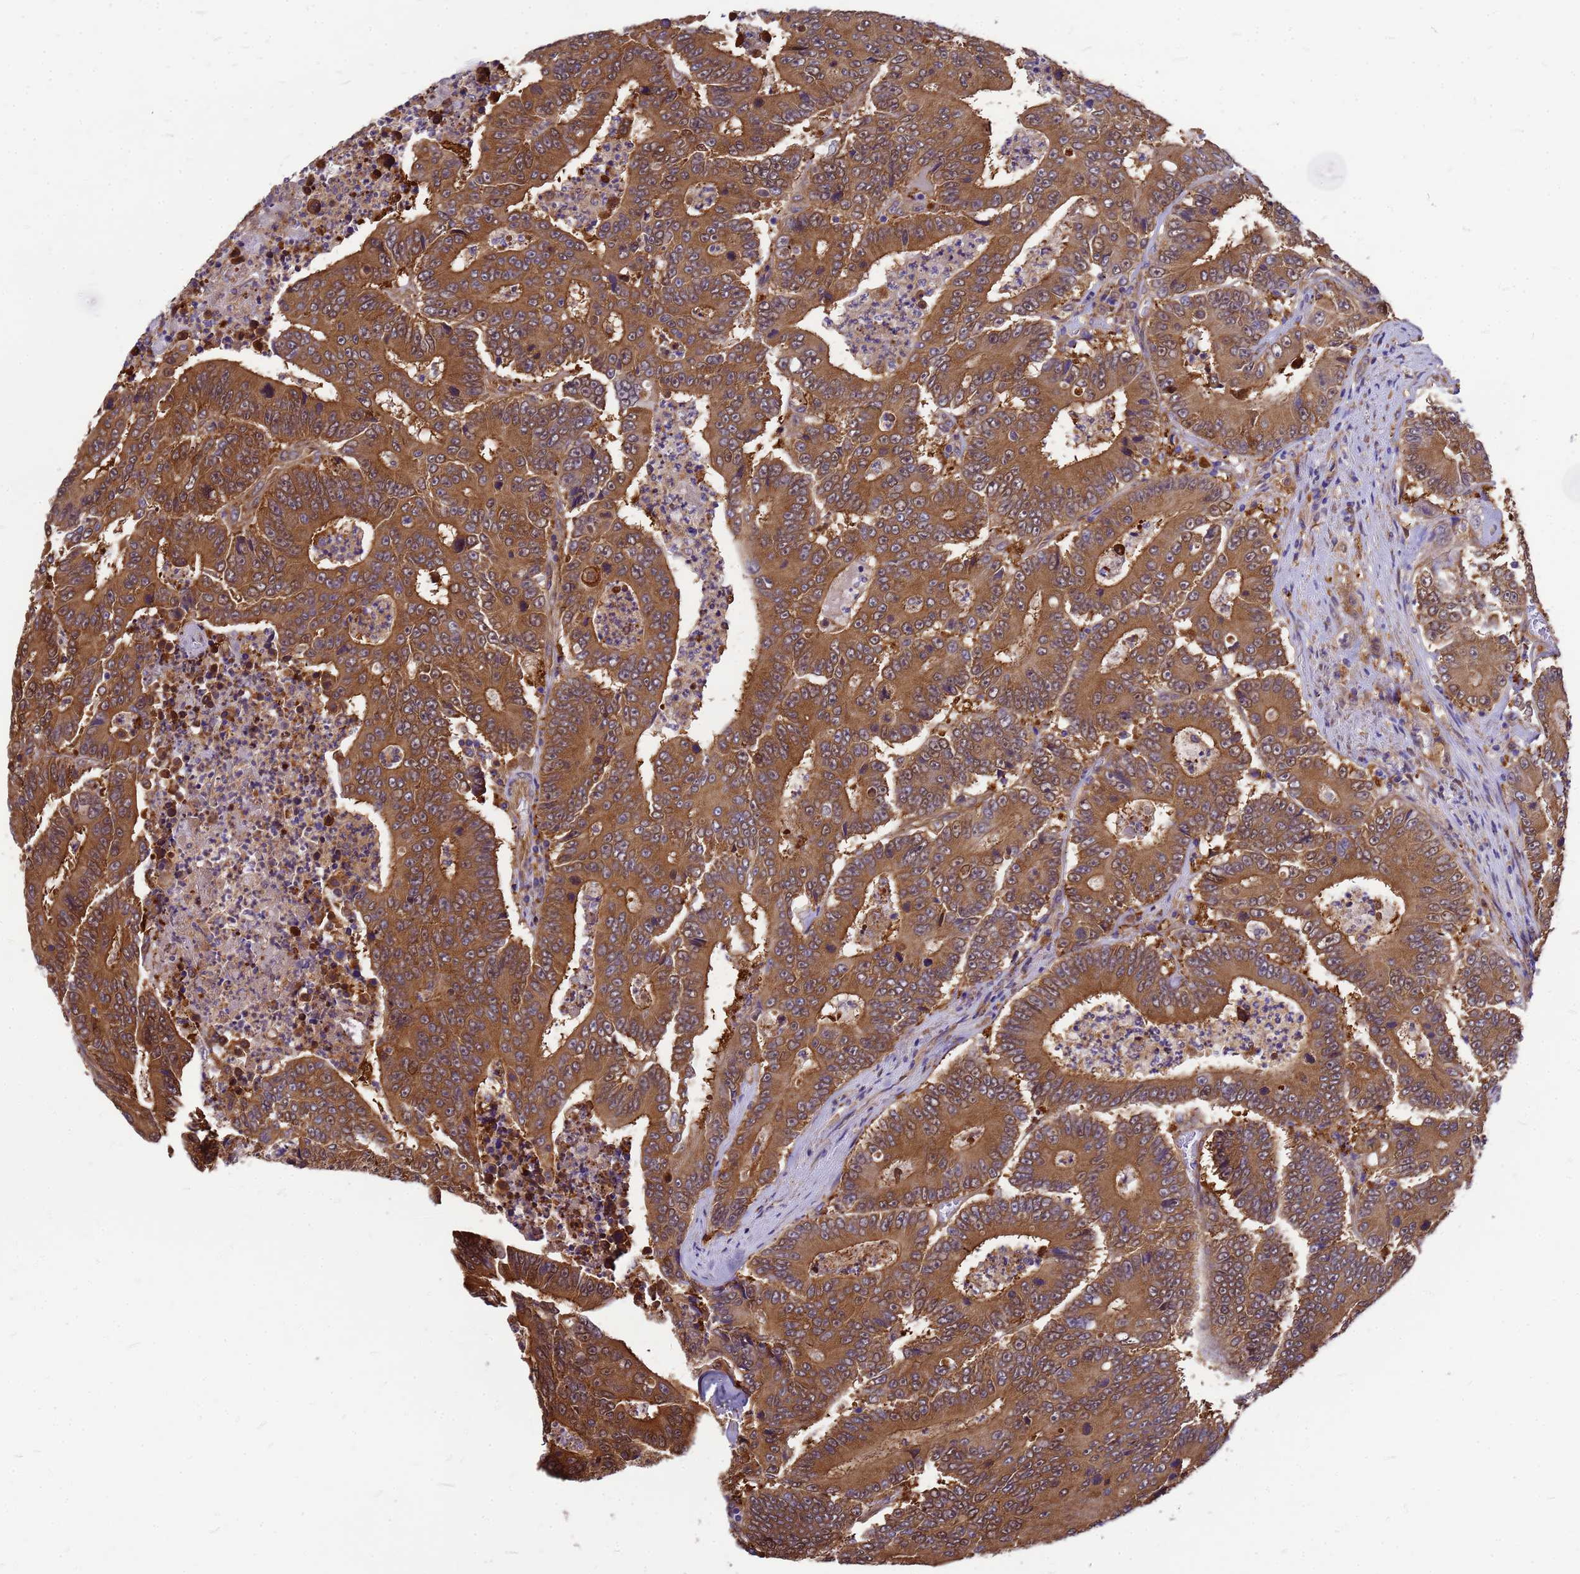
{"staining": {"intensity": "moderate", "quantity": ">75%", "location": "cytoplasmic/membranous"}, "tissue": "colorectal cancer", "cell_type": "Tumor cells", "image_type": "cancer", "snomed": [{"axis": "morphology", "description": "Adenocarcinoma, NOS"}, {"axis": "topography", "description": "Colon"}], "caption": "Moderate cytoplasmic/membranous protein staining is identified in about >75% of tumor cells in colorectal cancer.", "gene": "GID4", "patient": {"sex": "male", "age": 83}}